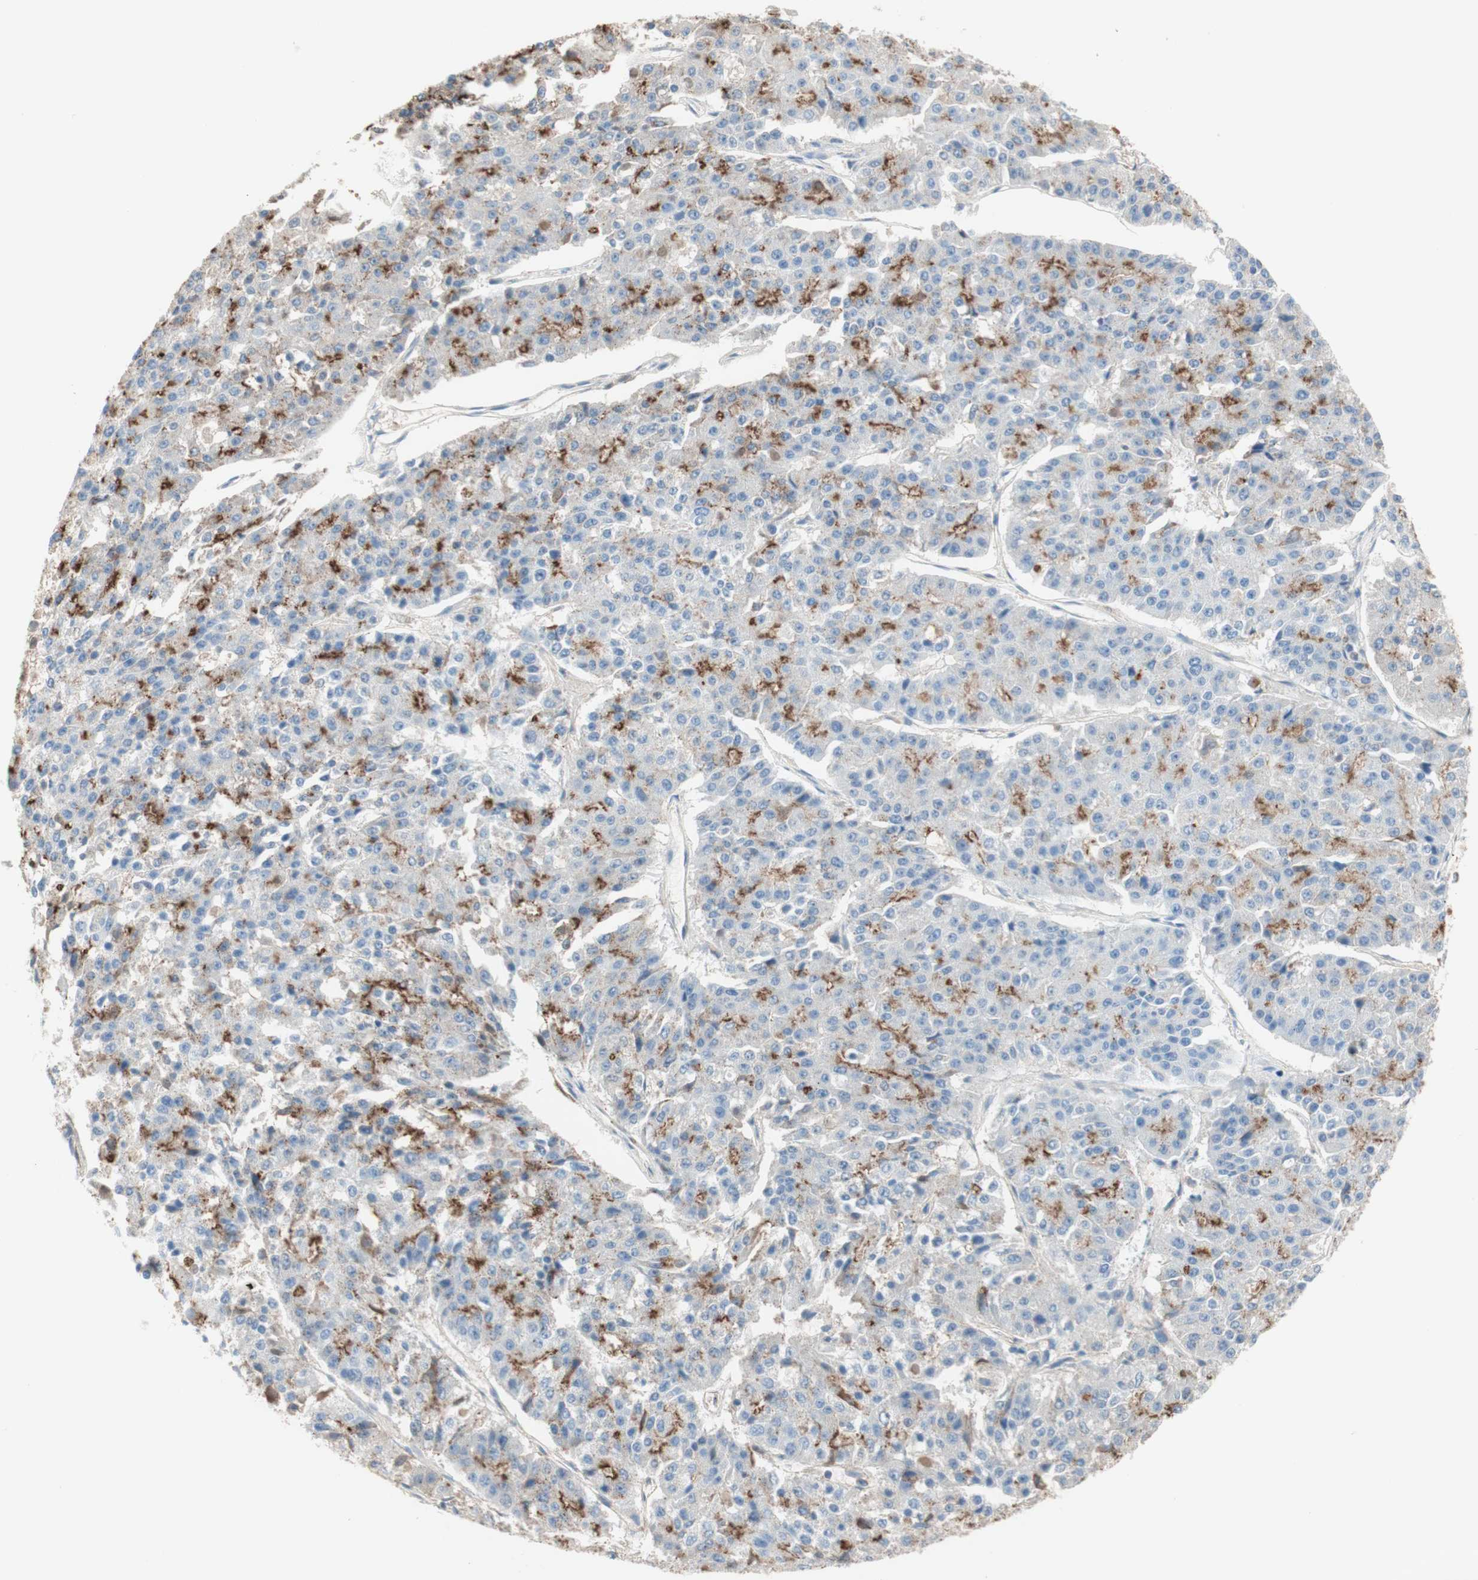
{"staining": {"intensity": "negative", "quantity": "none", "location": "none"}, "tissue": "pancreatic cancer", "cell_type": "Tumor cells", "image_type": "cancer", "snomed": [{"axis": "morphology", "description": "Adenocarcinoma, NOS"}, {"axis": "topography", "description": "Pancreas"}], "caption": "Immunohistochemistry micrograph of pancreatic cancer stained for a protein (brown), which reveals no positivity in tumor cells. Brightfield microscopy of immunohistochemistry stained with DAB (brown) and hematoxylin (blue), captured at high magnification.", "gene": "KNG1", "patient": {"sex": "male", "age": 50}}